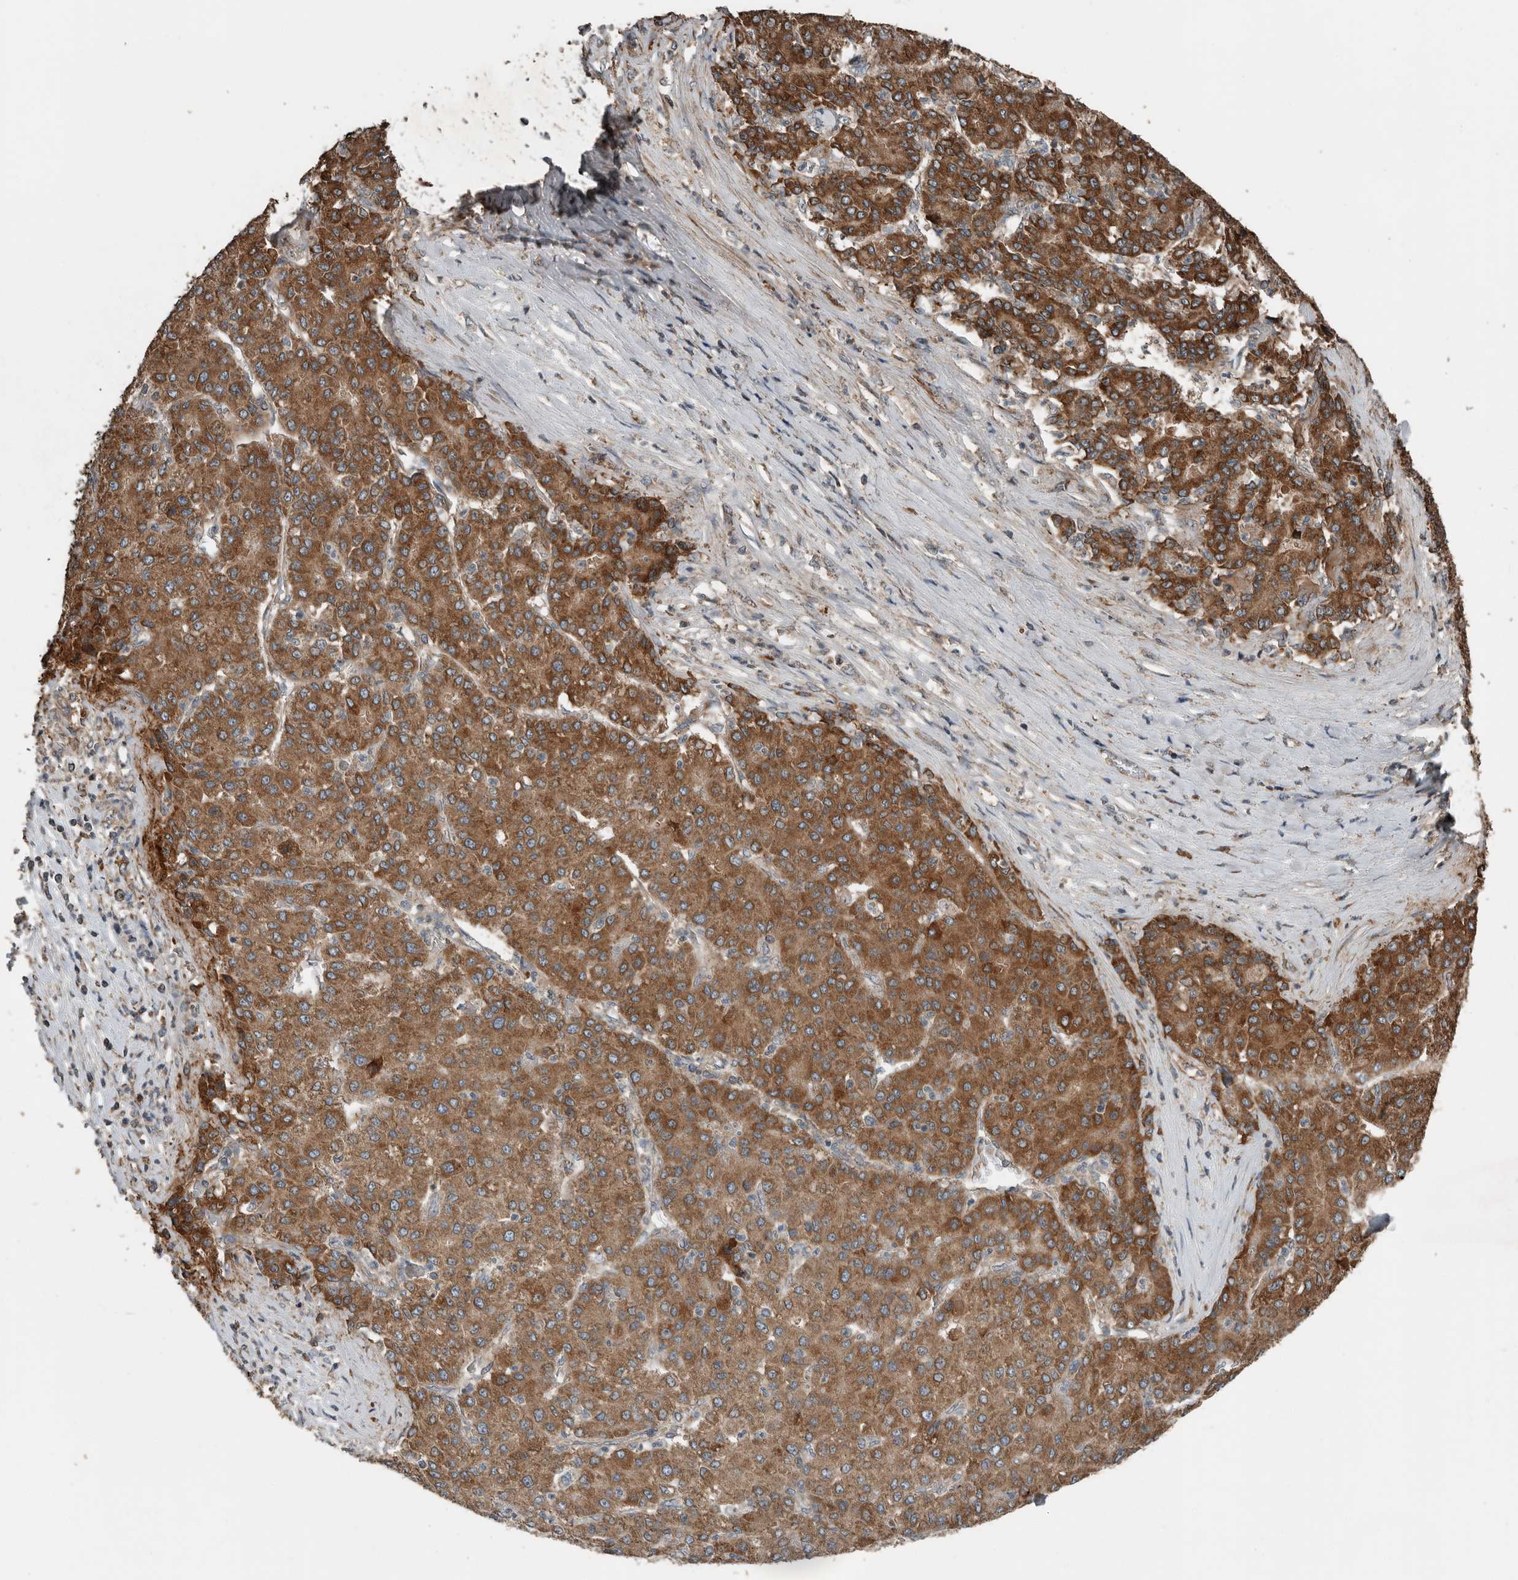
{"staining": {"intensity": "strong", "quantity": ">75%", "location": "cytoplasmic/membranous"}, "tissue": "liver cancer", "cell_type": "Tumor cells", "image_type": "cancer", "snomed": [{"axis": "morphology", "description": "Carcinoma, Hepatocellular, NOS"}, {"axis": "topography", "description": "Liver"}], "caption": "This image exhibits IHC staining of liver hepatocellular carcinoma, with high strong cytoplasmic/membranous expression in approximately >75% of tumor cells.", "gene": "RNF207", "patient": {"sex": "male", "age": 65}}